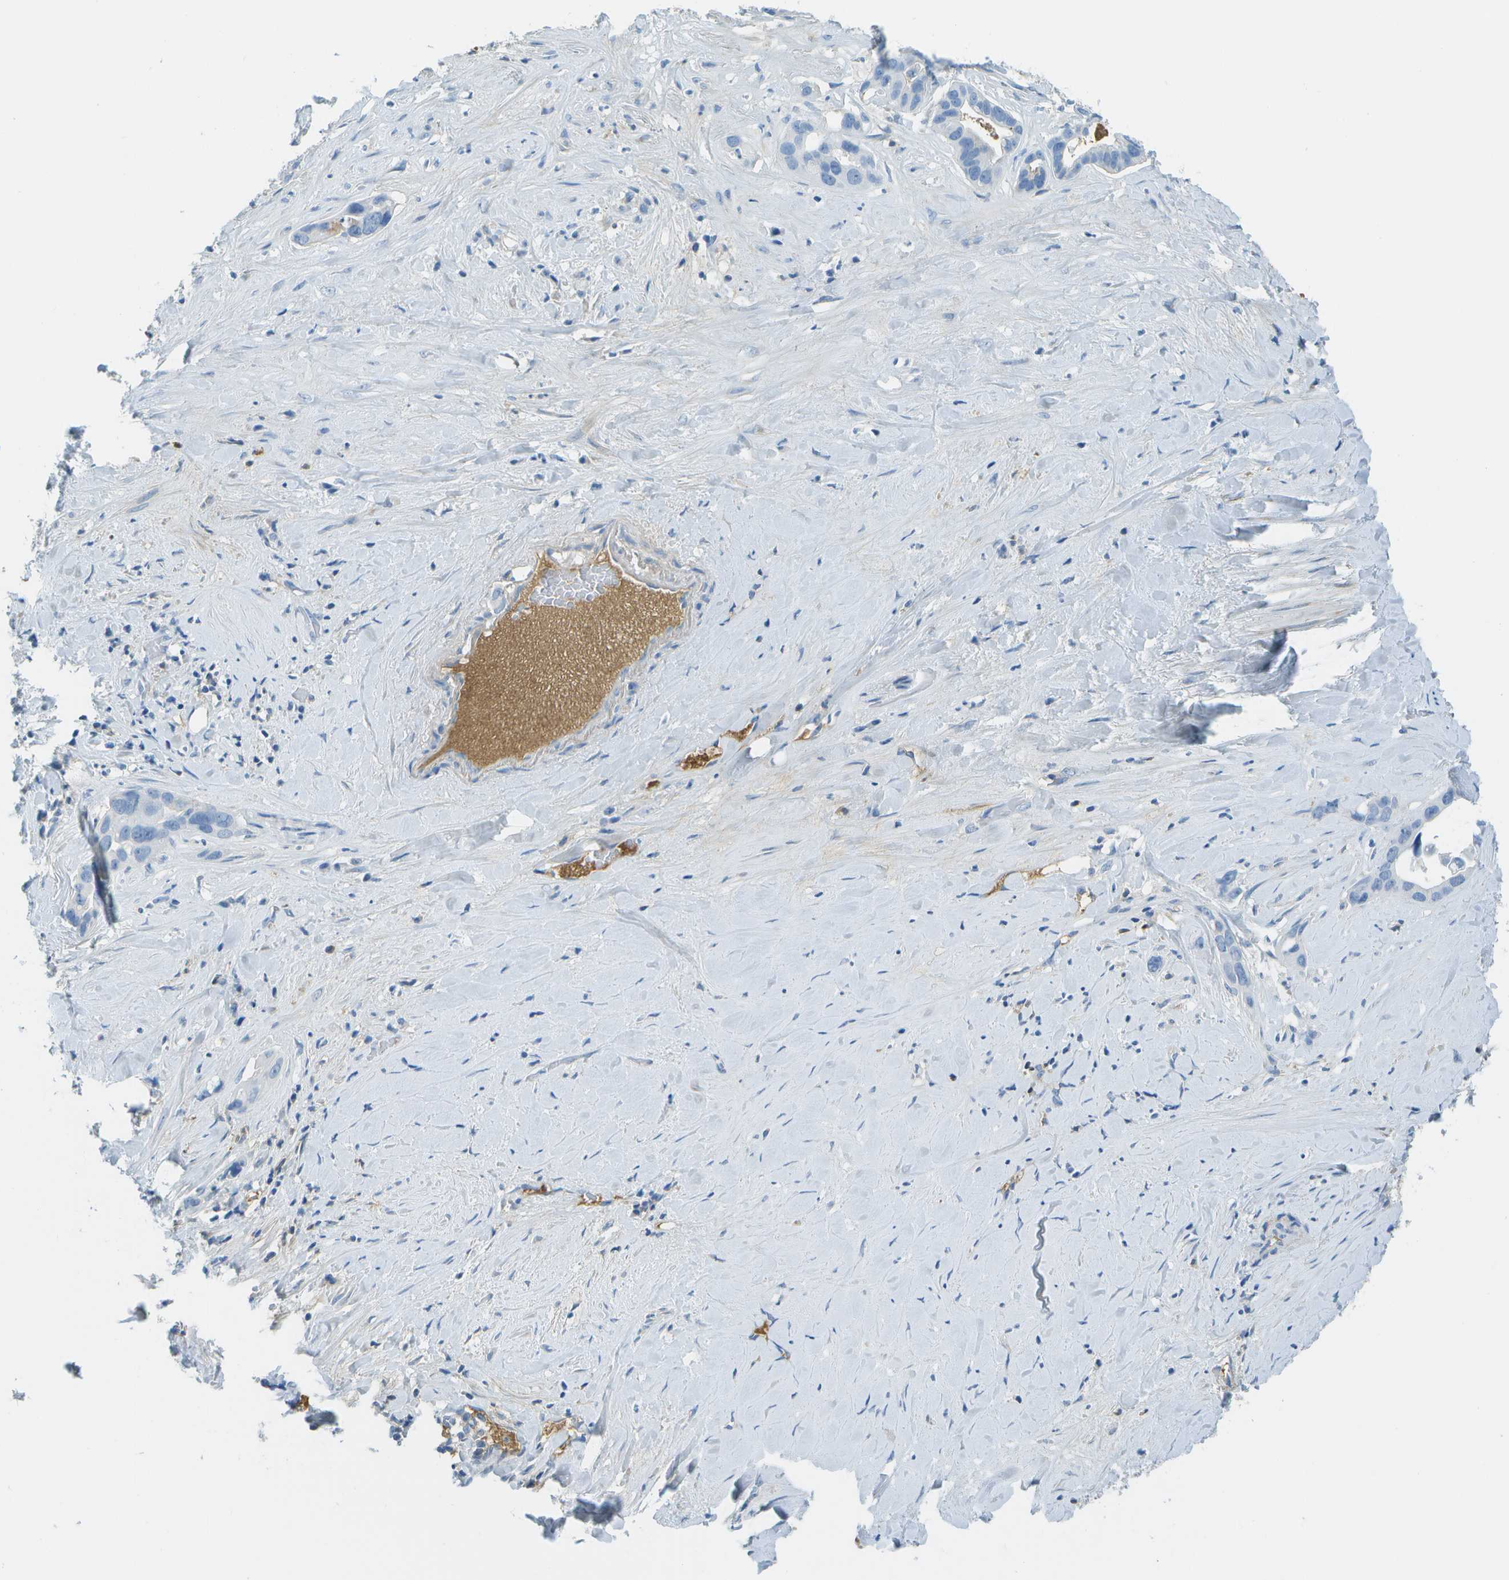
{"staining": {"intensity": "negative", "quantity": "none", "location": "none"}, "tissue": "liver cancer", "cell_type": "Tumor cells", "image_type": "cancer", "snomed": [{"axis": "morphology", "description": "Cholangiocarcinoma"}, {"axis": "topography", "description": "Liver"}], "caption": "This is an IHC photomicrograph of human liver cancer. There is no staining in tumor cells.", "gene": "C1S", "patient": {"sex": "female", "age": 65}}